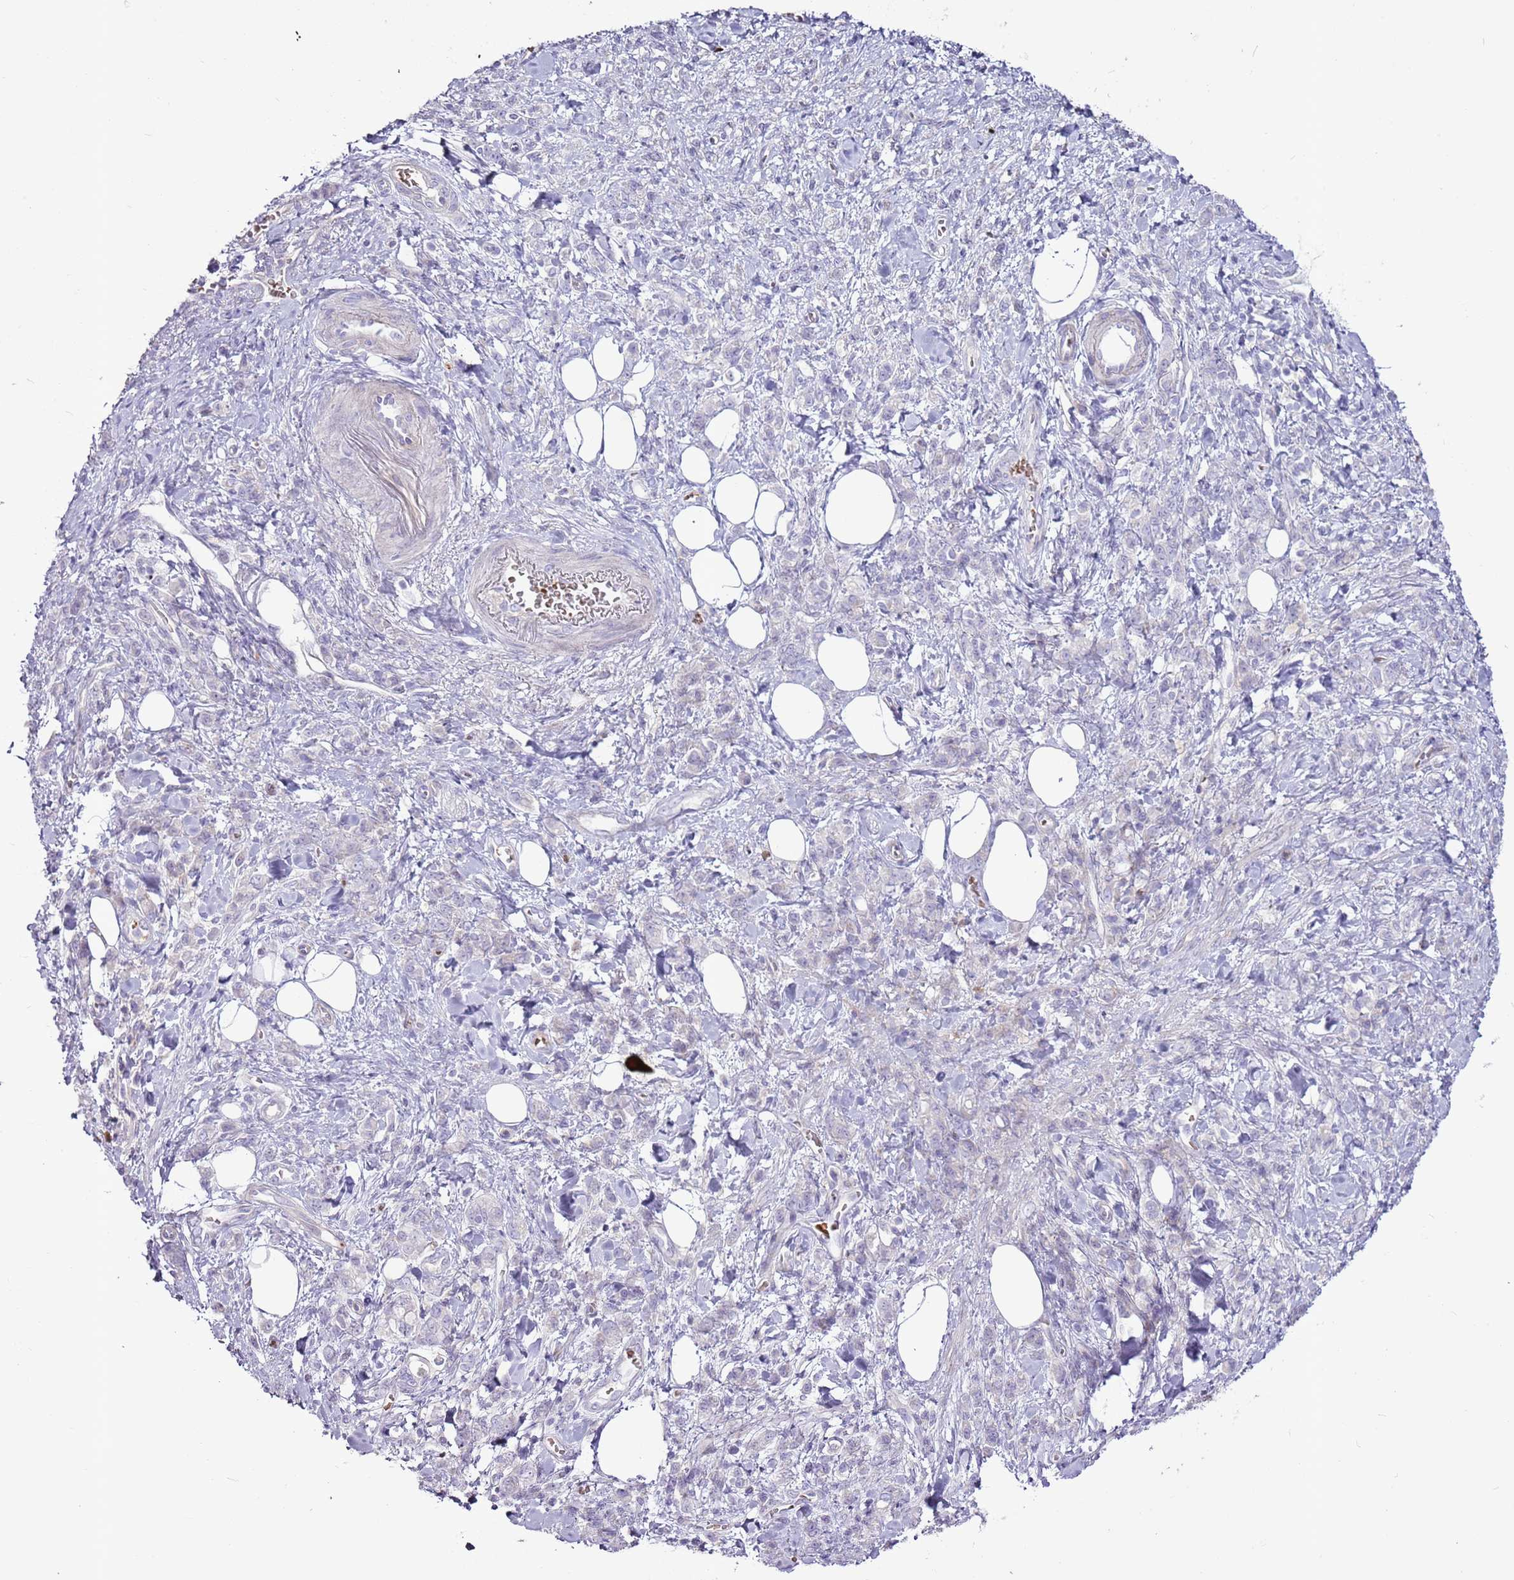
{"staining": {"intensity": "negative", "quantity": "none", "location": "none"}, "tissue": "stomach cancer", "cell_type": "Tumor cells", "image_type": "cancer", "snomed": [{"axis": "morphology", "description": "Adenocarcinoma, NOS"}, {"axis": "topography", "description": "Stomach"}], "caption": "Immunohistochemistry (IHC) of stomach cancer demonstrates no positivity in tumor cells.", "gene": "CHAC2", "patient": {"sex": "male", "age": 77}}